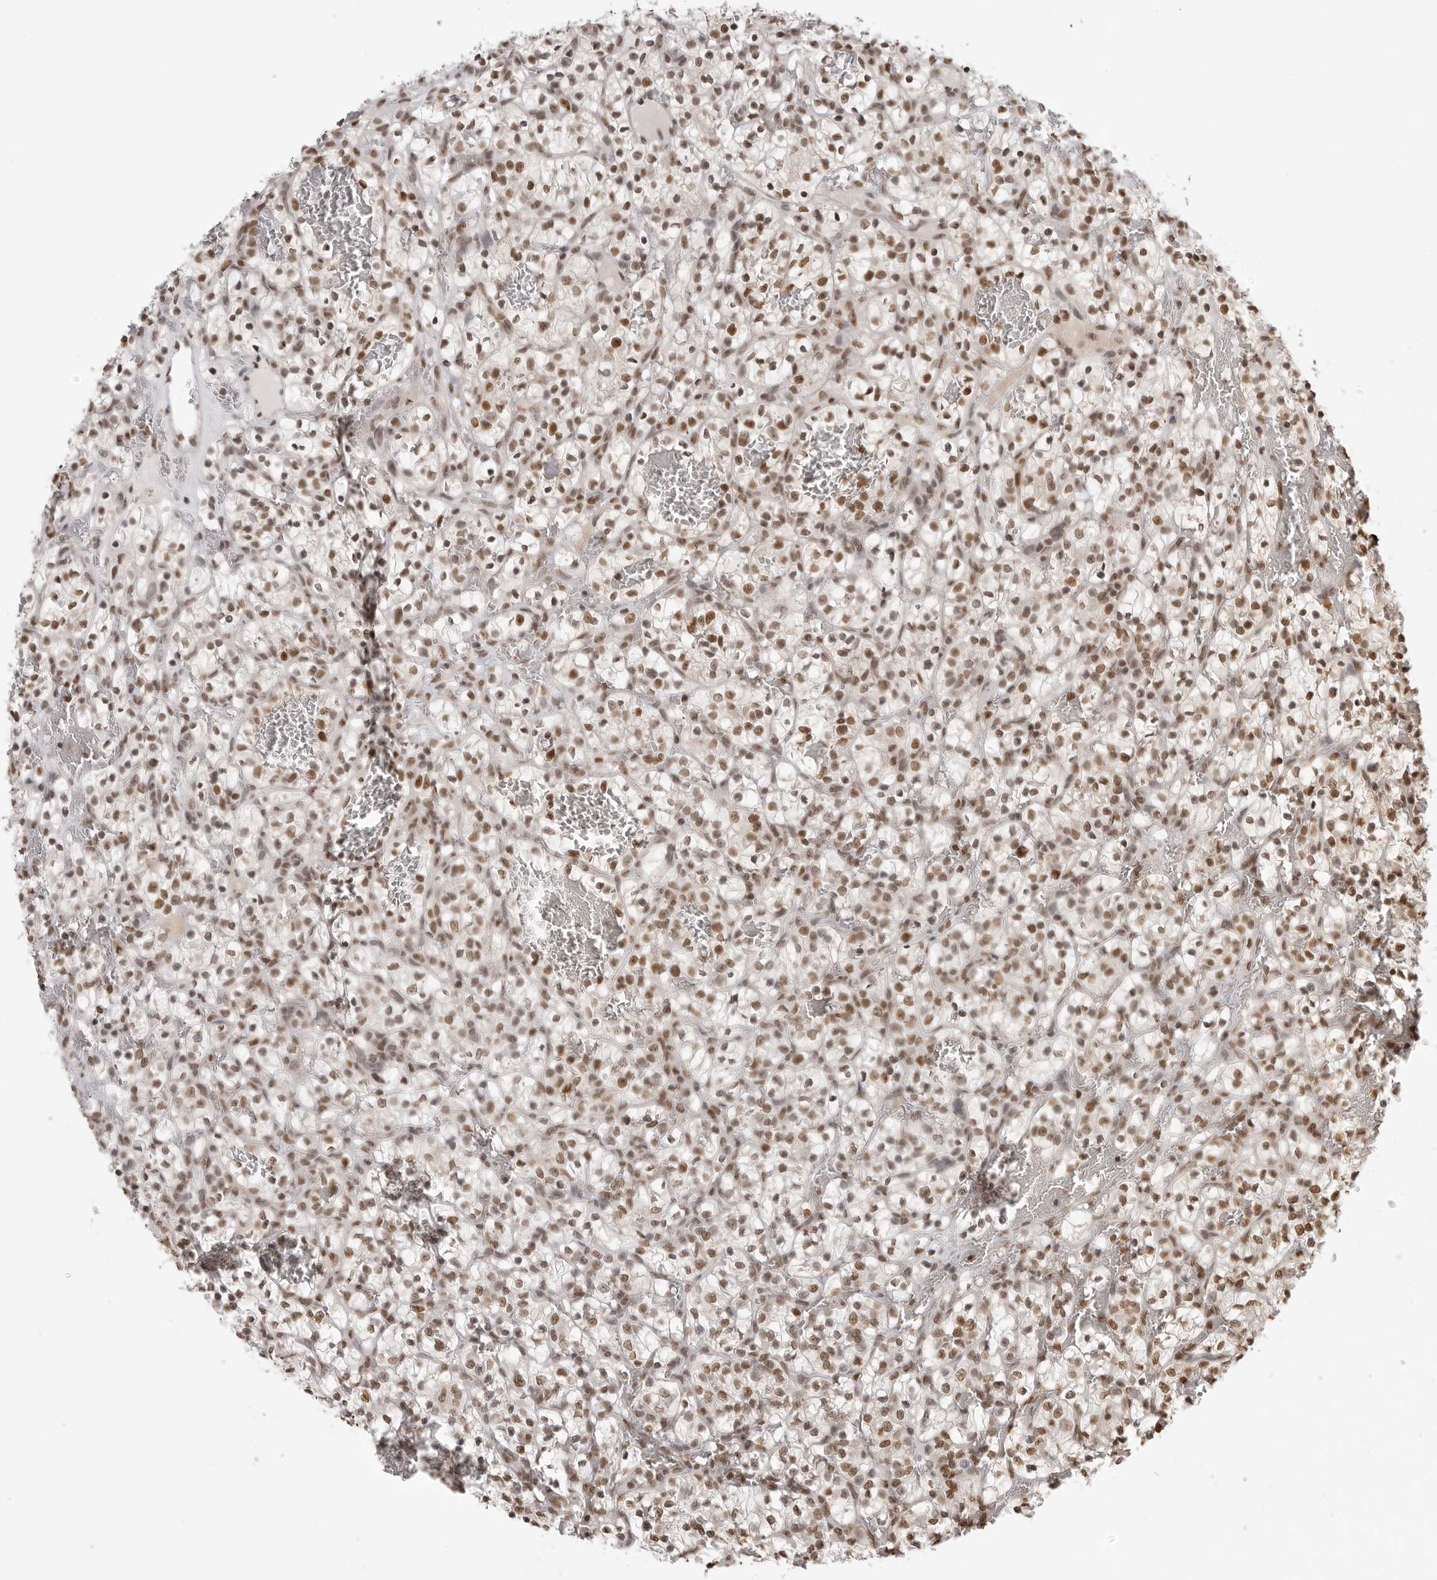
{"staining": {"intensity": "moderate", "quantity": ">75%", "location": "nuclear"}, "tissue": "renal cancer", "cell_type": "Tumor cells", "image_type": "cancer", "snomed": [{"axis": "morphology", "description": "Adenocarcinoma, NOS"}, {"axis": "topography", "description": "Kidney"}], "caption": "Tumor cells exhibit medium levels of moderate nuclear expression in about >75% of cells in human renal cancer (adenocarcinoma).", "gene": "RPA2", "patient": {"sex": "female", "age": 57}}